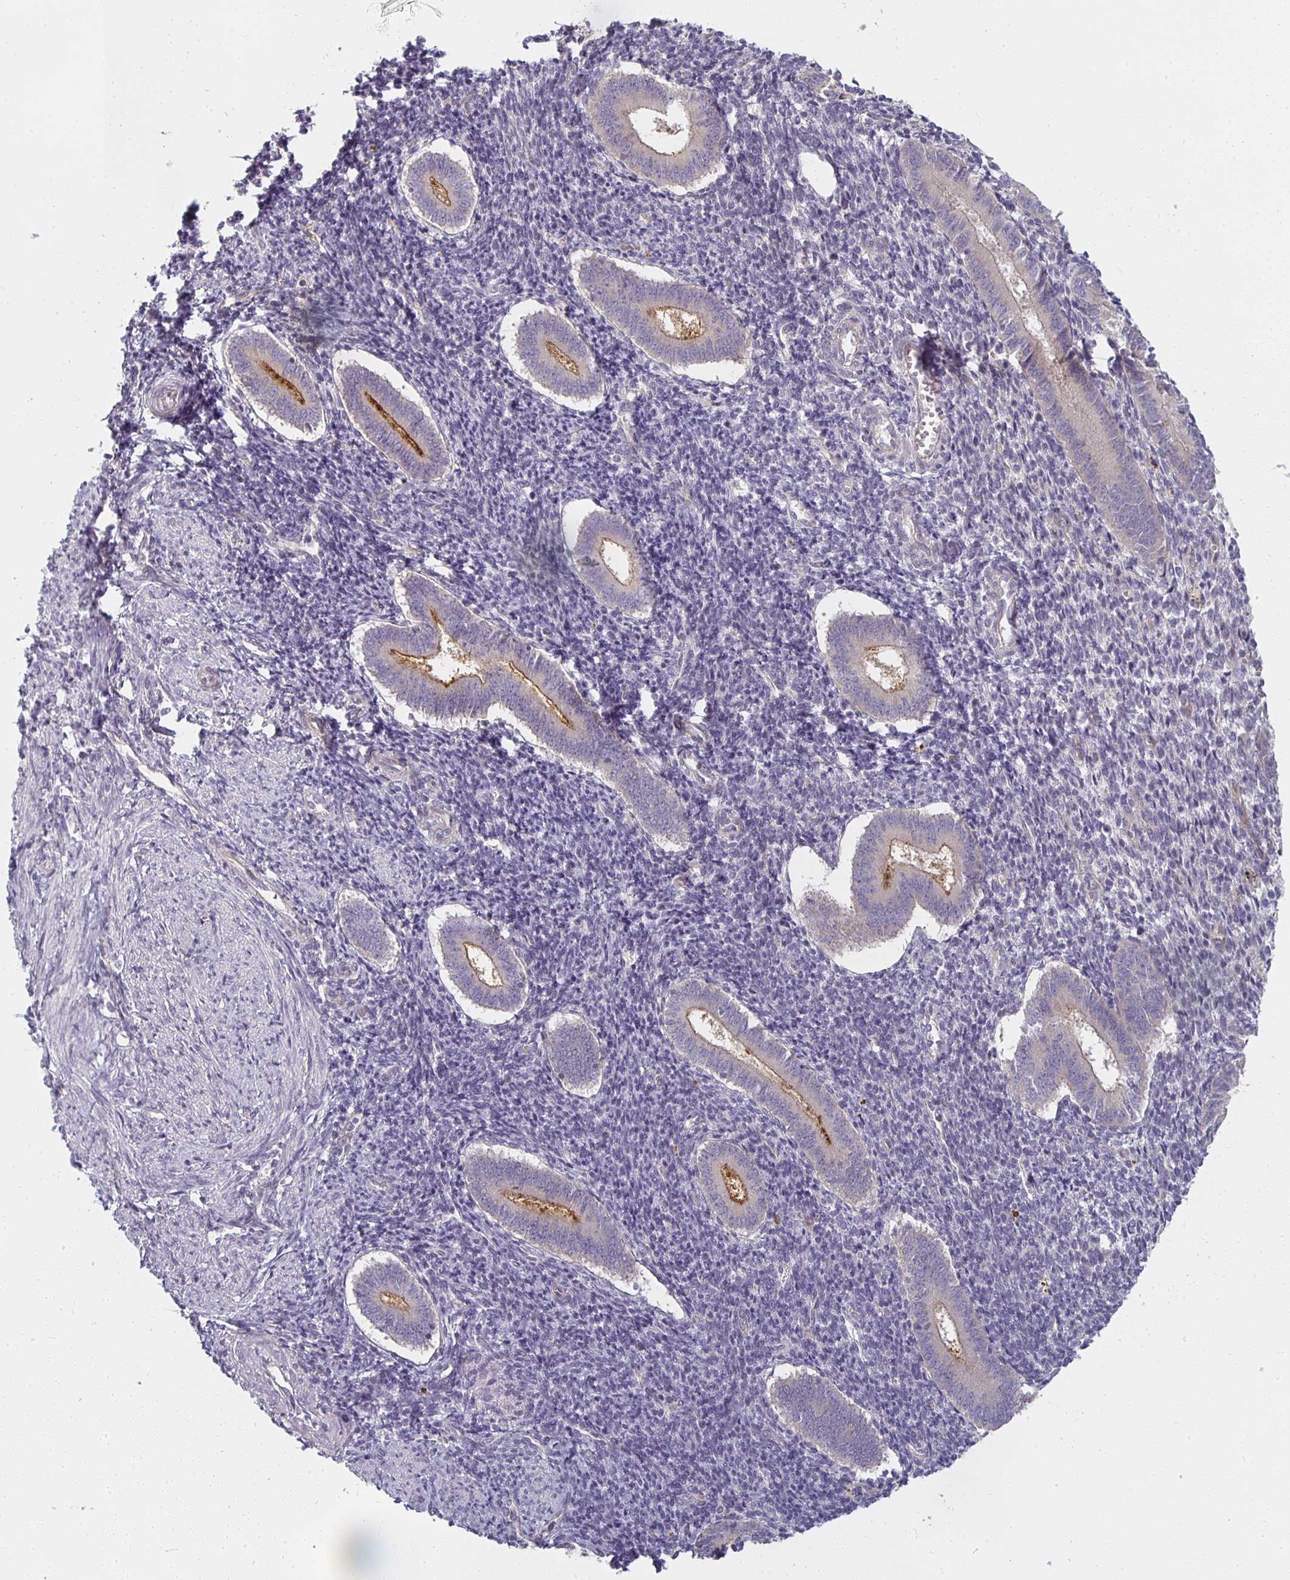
{"staining": {"intensity": "negative", "quantity": "none", "location": "none"}, "tissue": "endometrium", "cell_type": "Cells in endometrial stroma", "image_type": "normal", "snomed": [{"axis": "morphology", "description": "Normal tissue, NOS"}, {"axis": "topography", "description": "Endometrium"}], "caption": "Immunohistochemical staining of unremarkable endometrium demonstrates no significant positivity in cells in endometrial stroma.", "gene": "CTHRC1", "patient": {"sex": "female", "age": 25}}